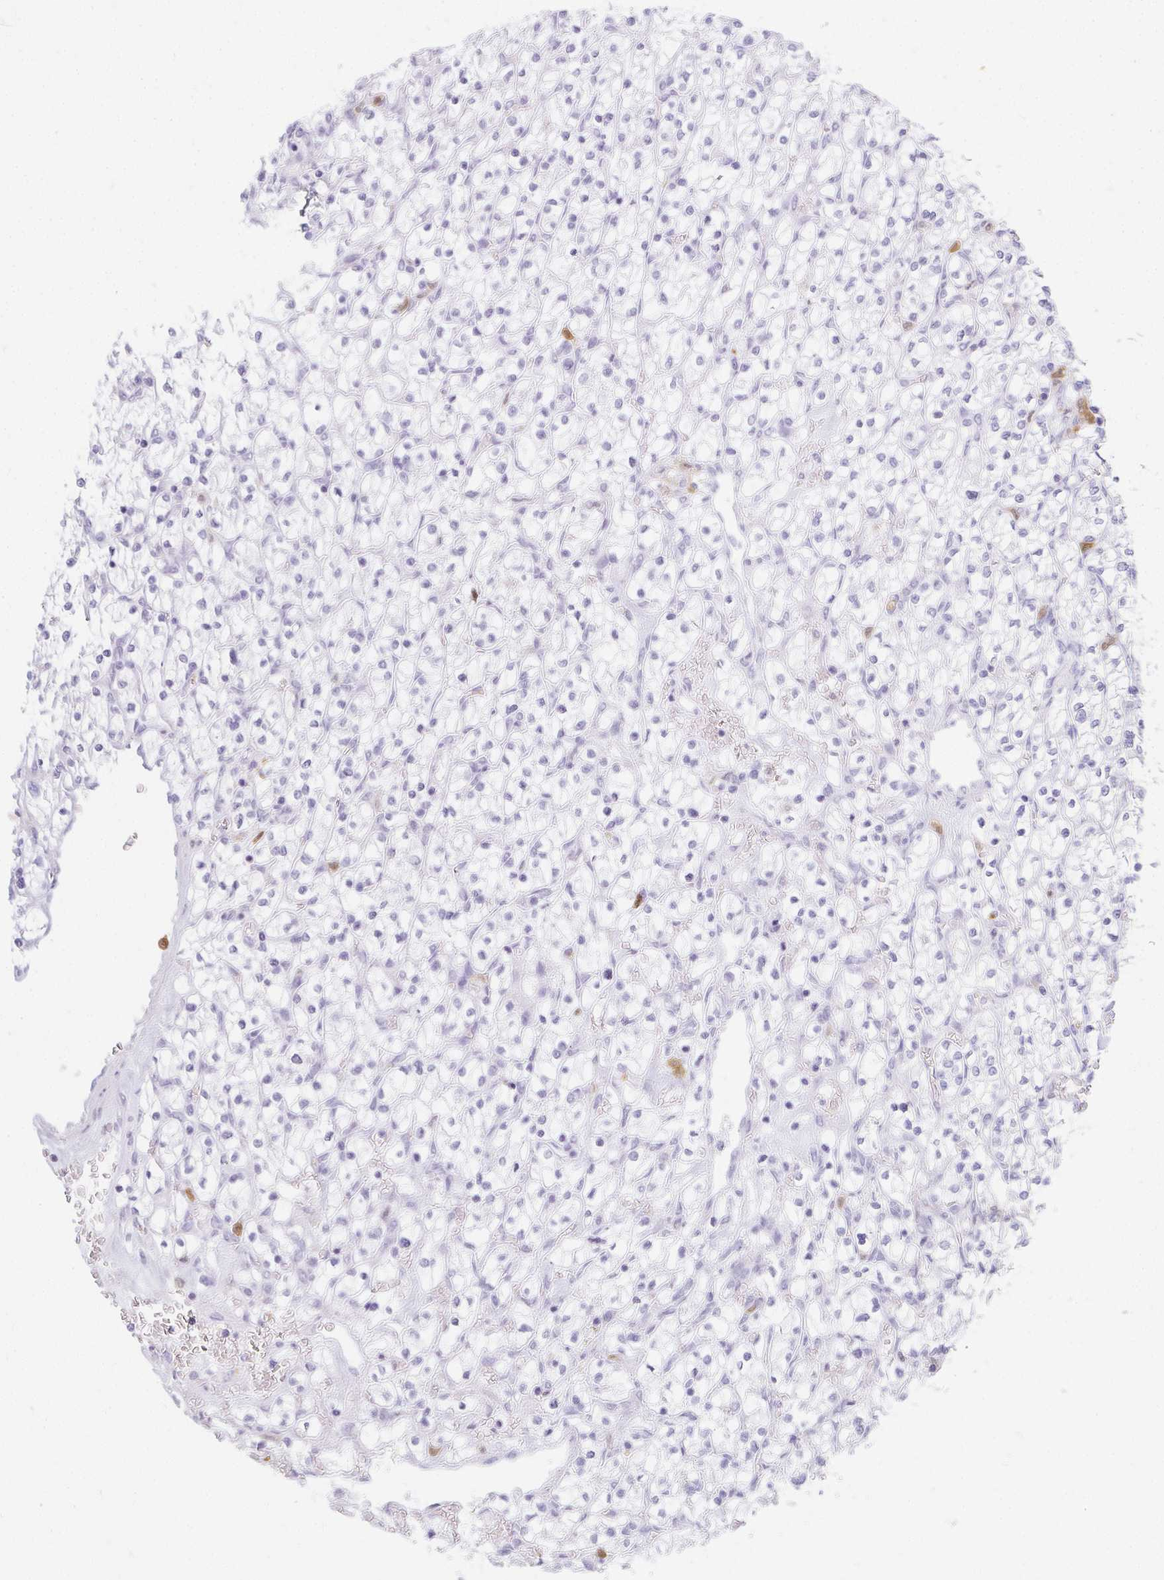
{"staining": {"intensity": "negative", "quantity": "none", "location": "none"}, "tissue": "renal cancer", "cell_type": "Tumor cells", "image_type": "cancer", "snomed": [{"axis": "morphology", "description": "Adenocarcinoma, NOS"}, {"axis": "topography", "description": "Kidney"}], "caption": "Tumor cells are negative for brown protein staining in renal cancer.", "gene": "HK3", "patient": {"sex": "female", "age": 64}}